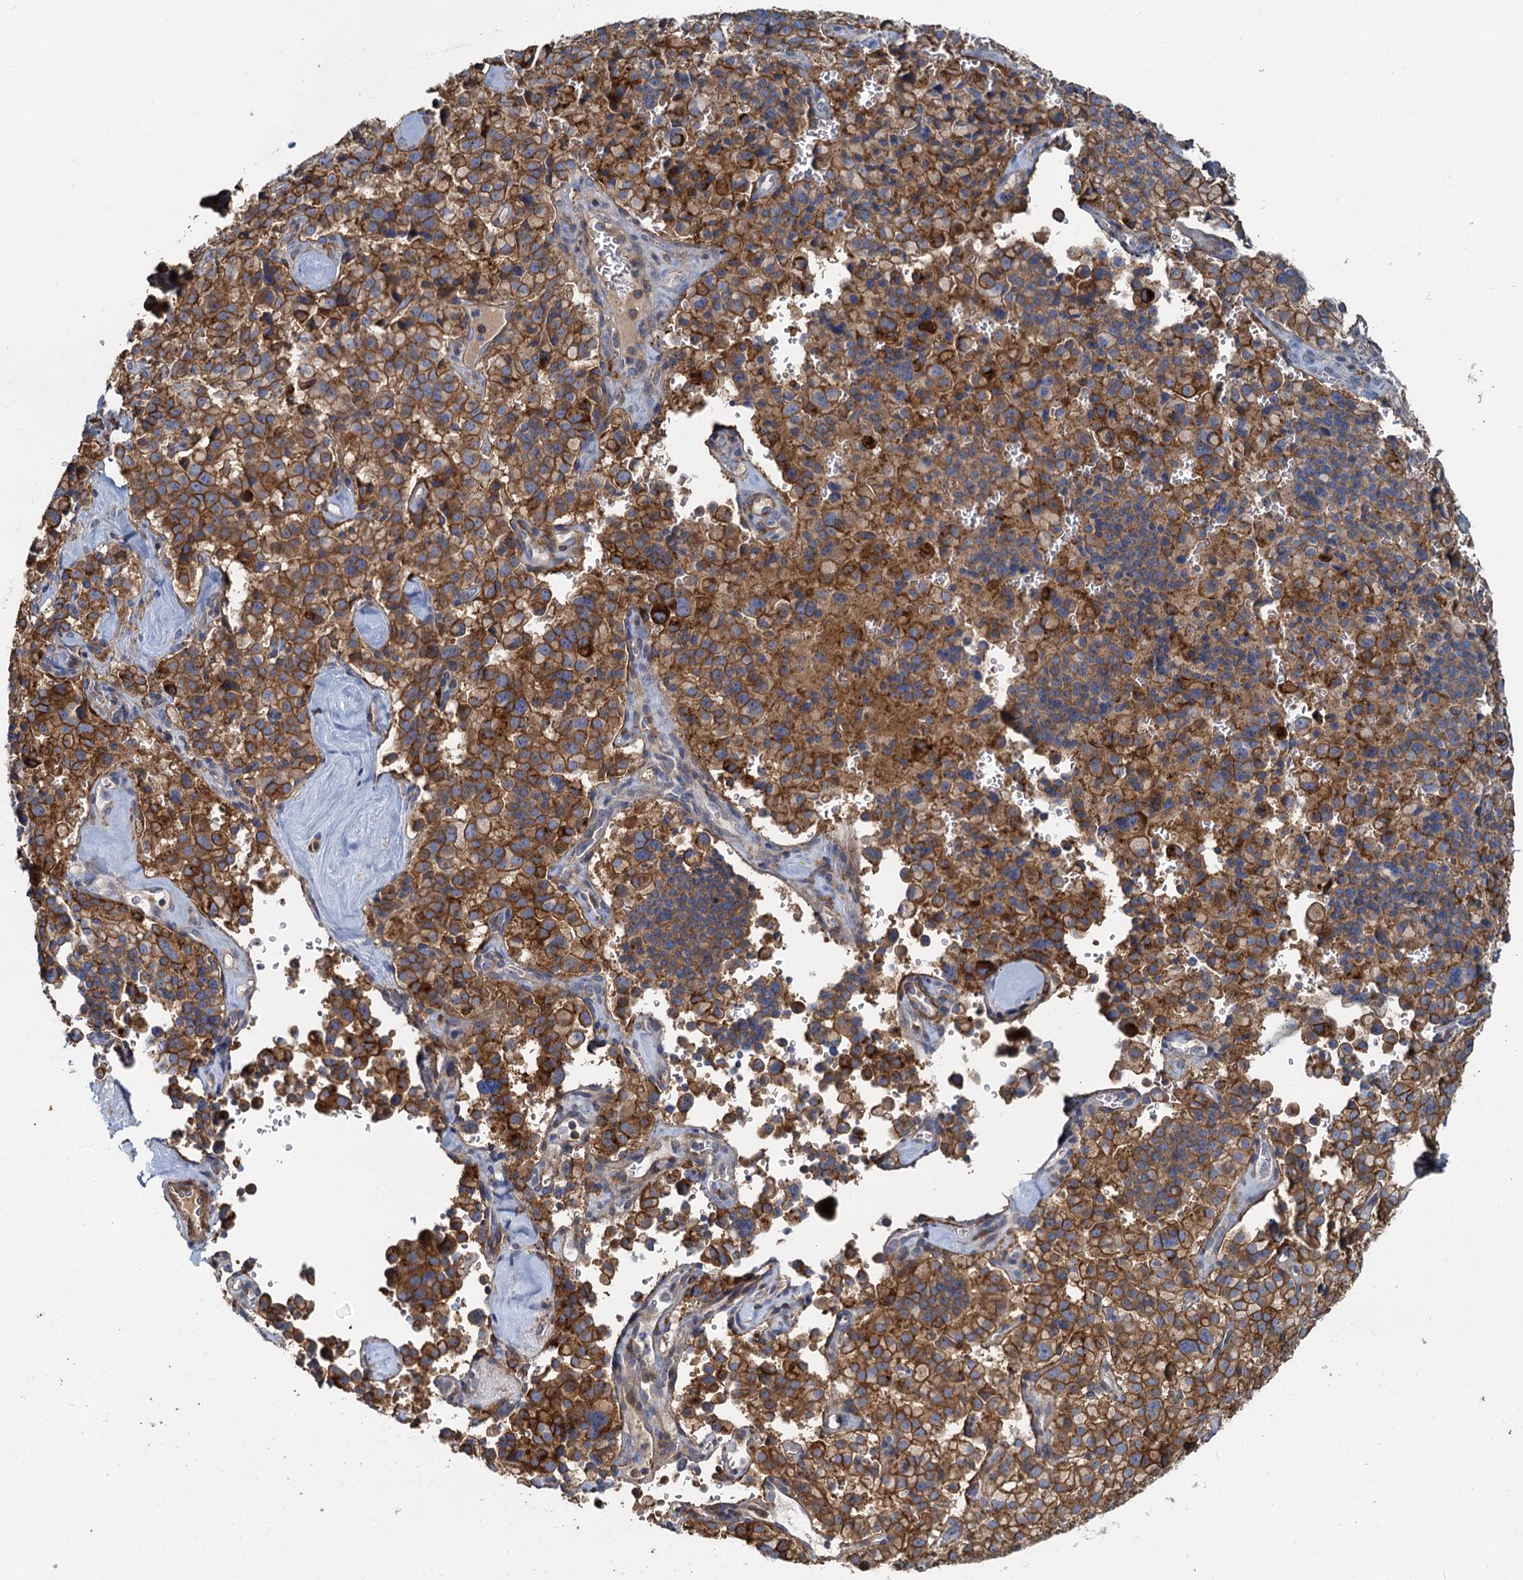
{"staining": {"intensity": "moderate", "quantity": ">75%", "location": "cytoplasmic/membranous"}, "tissue": "pancreatic cancer", "cell_type": "Tumor cells", "image_type": "cancer", "snomed": [{"axis": "morphology", "description": "Adenocarcinoma, NOS"}, {"axis": "topography", "description": "Pancreas"}], "caption": "Immunohistochemistry of human pancreatic cancer reveals medium levels of moderate cytoplasmic/membranous staining in approximately >75% of tumor cells.", "gene": "LNX2", "patient": {"sex": "male", "age": 65}}